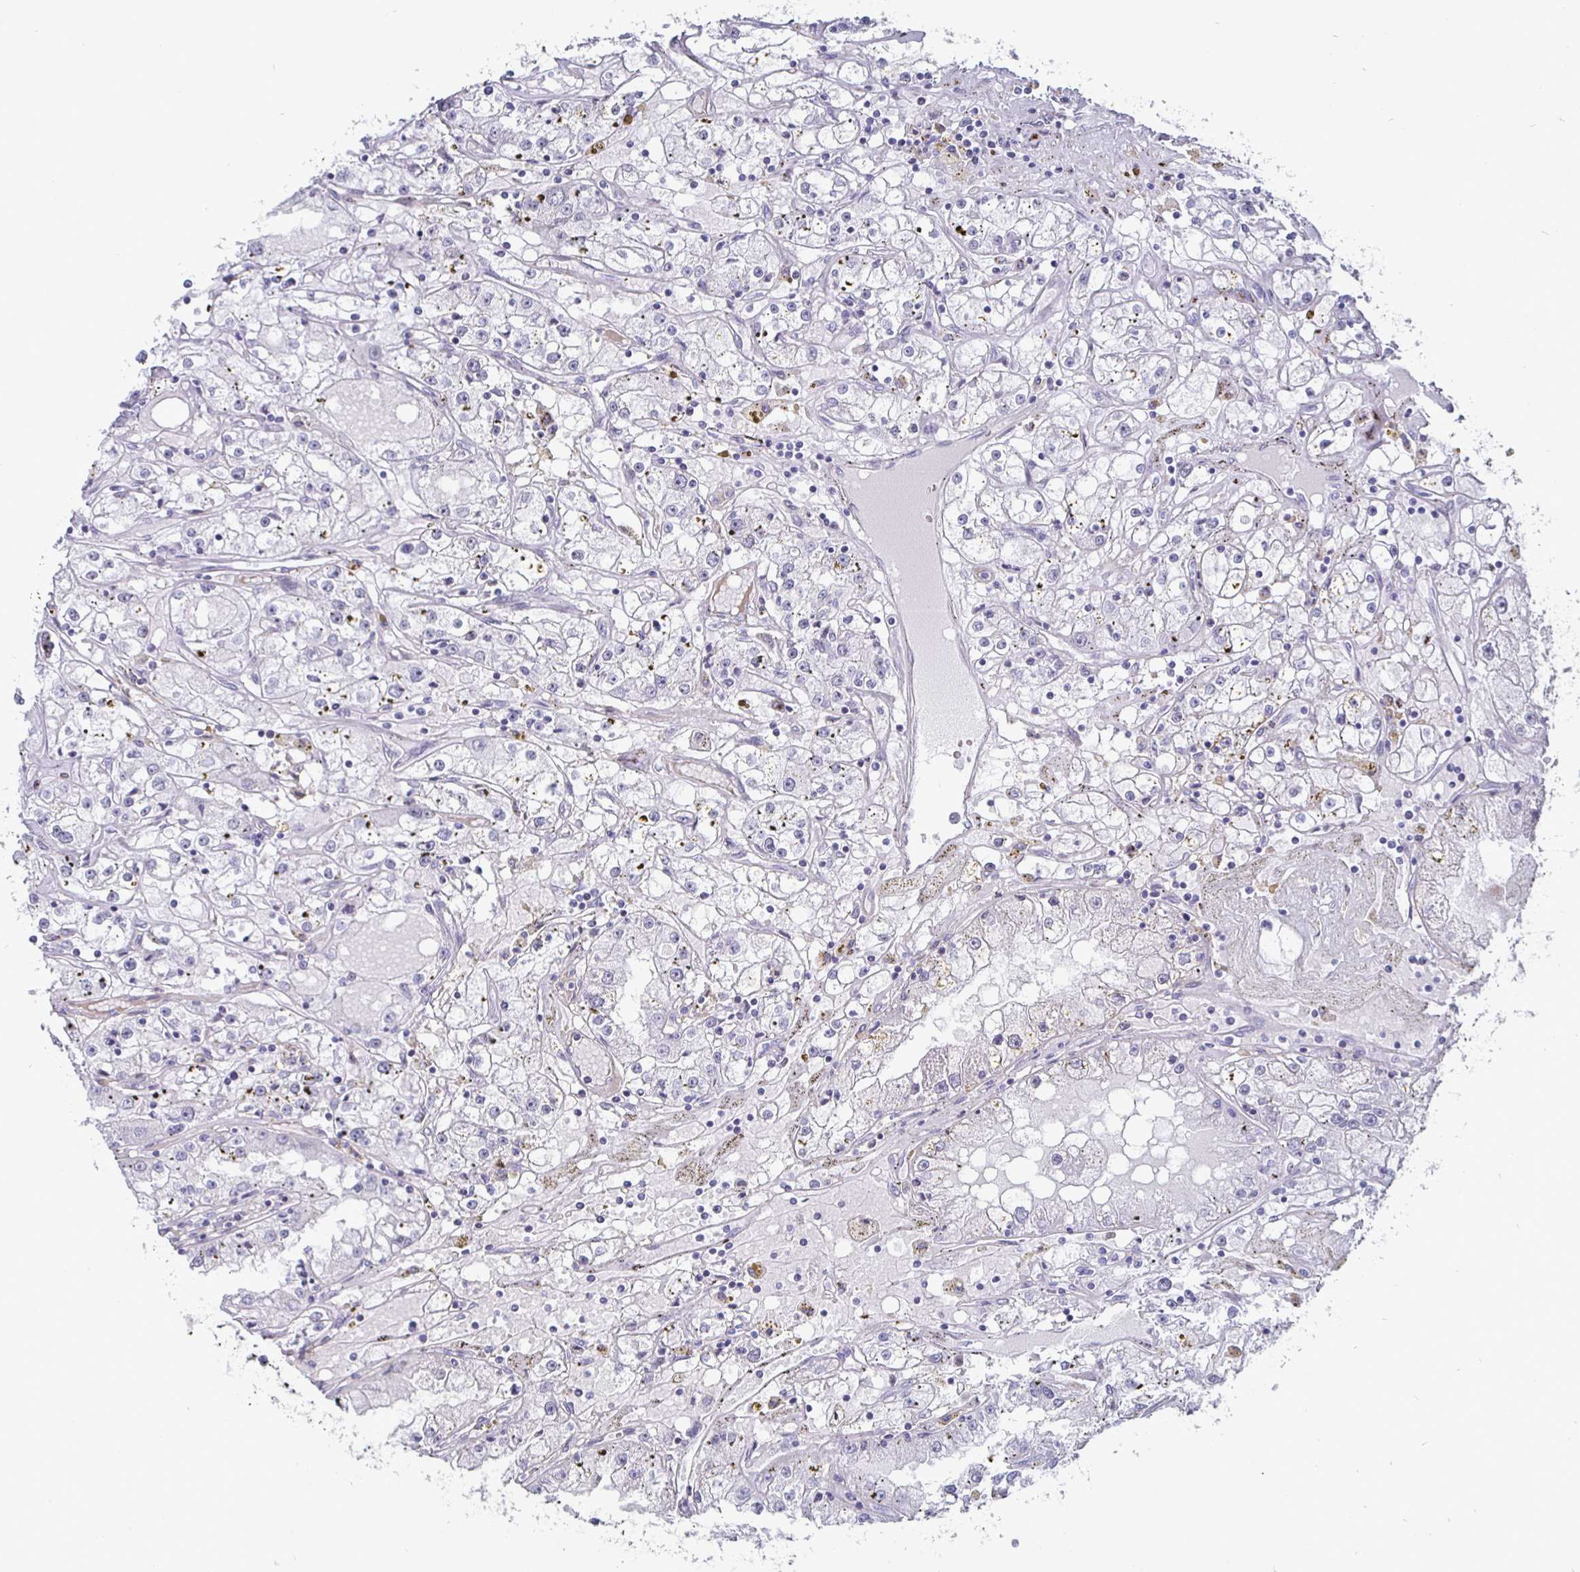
{"staining": {"intensity": "negative", "quantity": "none", "location": "none"}, "tissue": "renal cancer", "cell_type": "Tumor cells", "image_type": "cancer", "snomed": [{"axis": "morphology", "description": "Adenocarcinoma, NOS"}, {"axis": "topography", "description": "Kidney"}], "caption": "The IHC micrograph has no significant expression in tumor cells of renal adenocarcinoma tissue.", "gene": "OOSP2", "patient": {"sex": "male", "age": 56}}